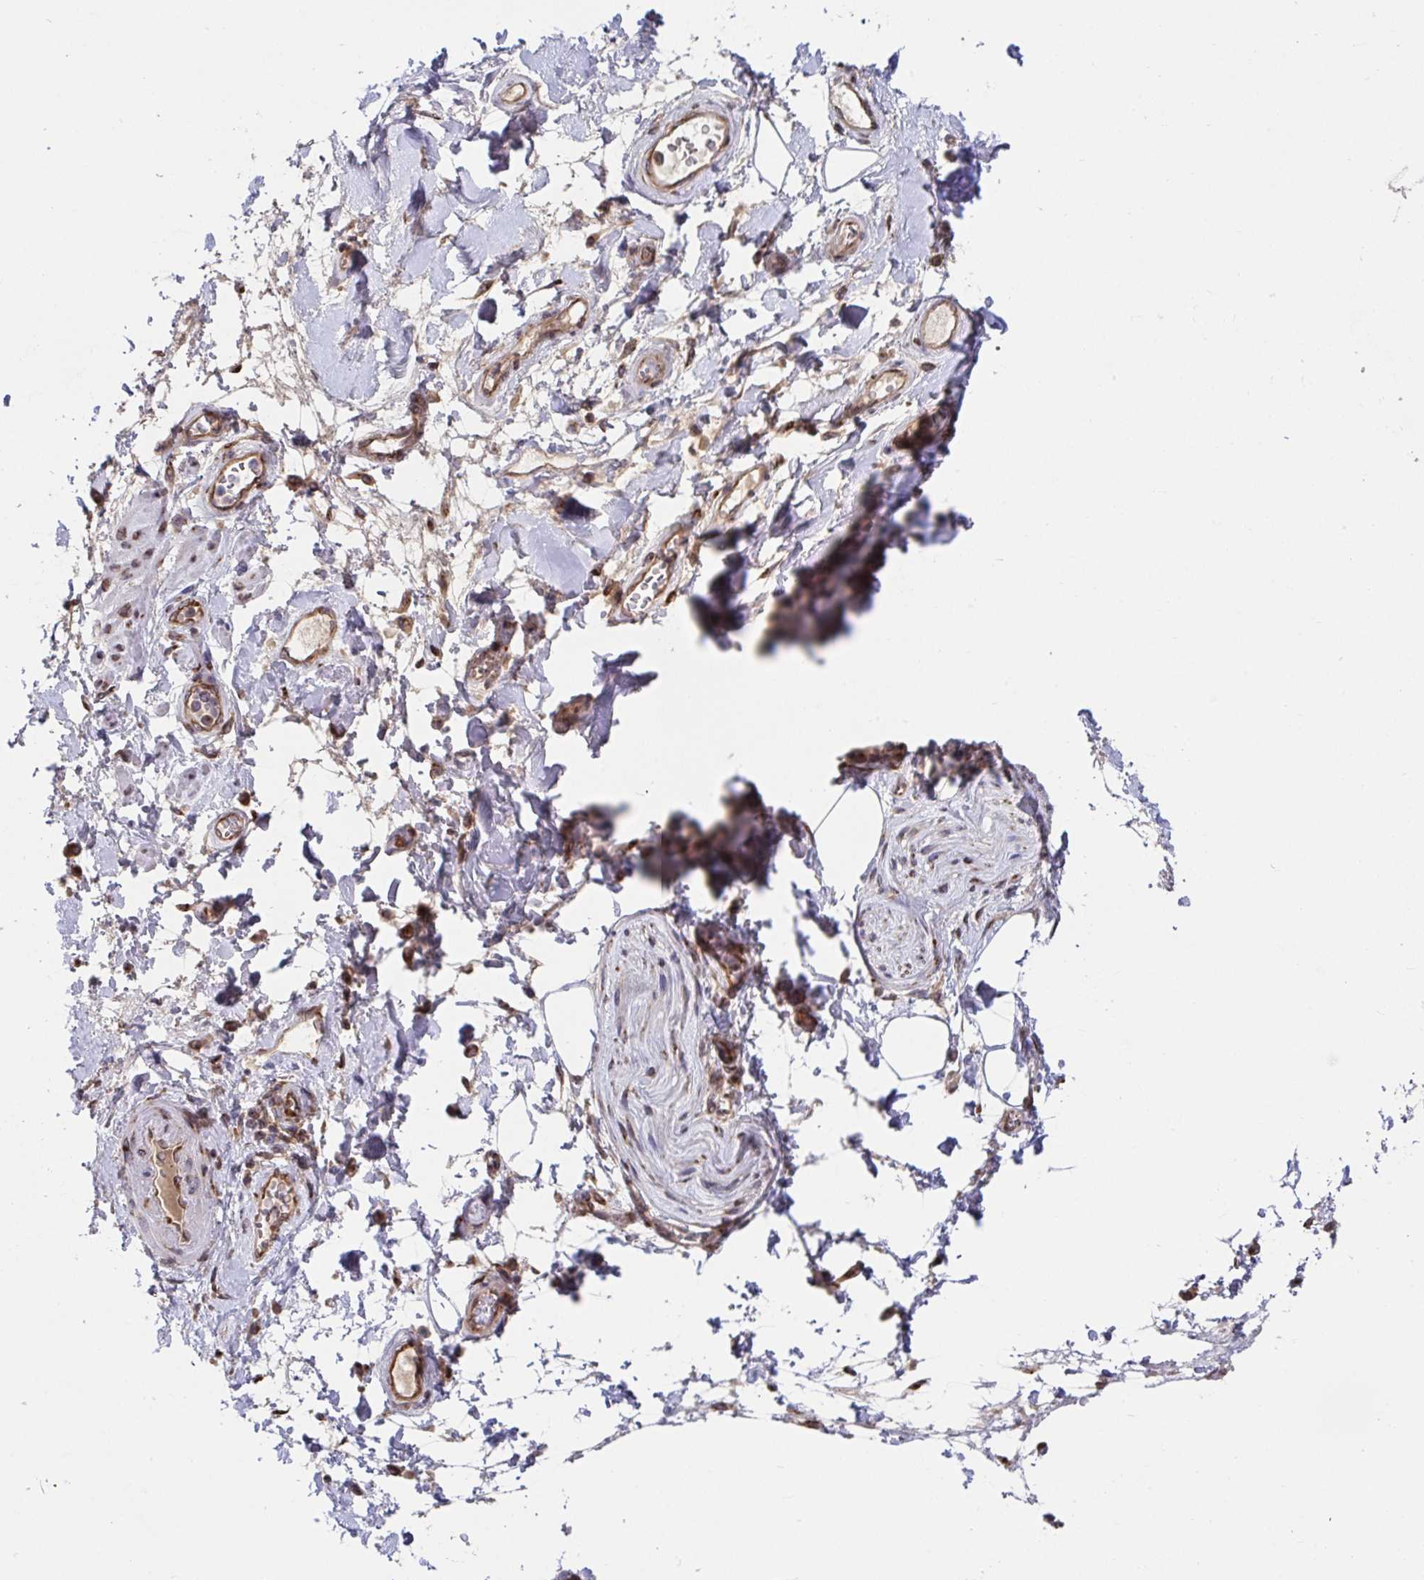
{"staining": {"intensity": "negative", "quantity": "none", "location": "none"}, "tissue": "adipose tissue", "cell_type": "Adipocytes", "image_type": "normal", "snomed": [{"axis": "morphology", "description": "Normal tissue, NOS"}, {"axis": "topography", "description": "Urinary bladder"}, {"axis": "topography", "description": "Peripheral nerve tissue"}], "caption": "IHC of benign human adipose tissue demonstrates no staining in adipocytes.", "gene": "ATP5MJ", "patient": {"sex": "female", "age": 60}}